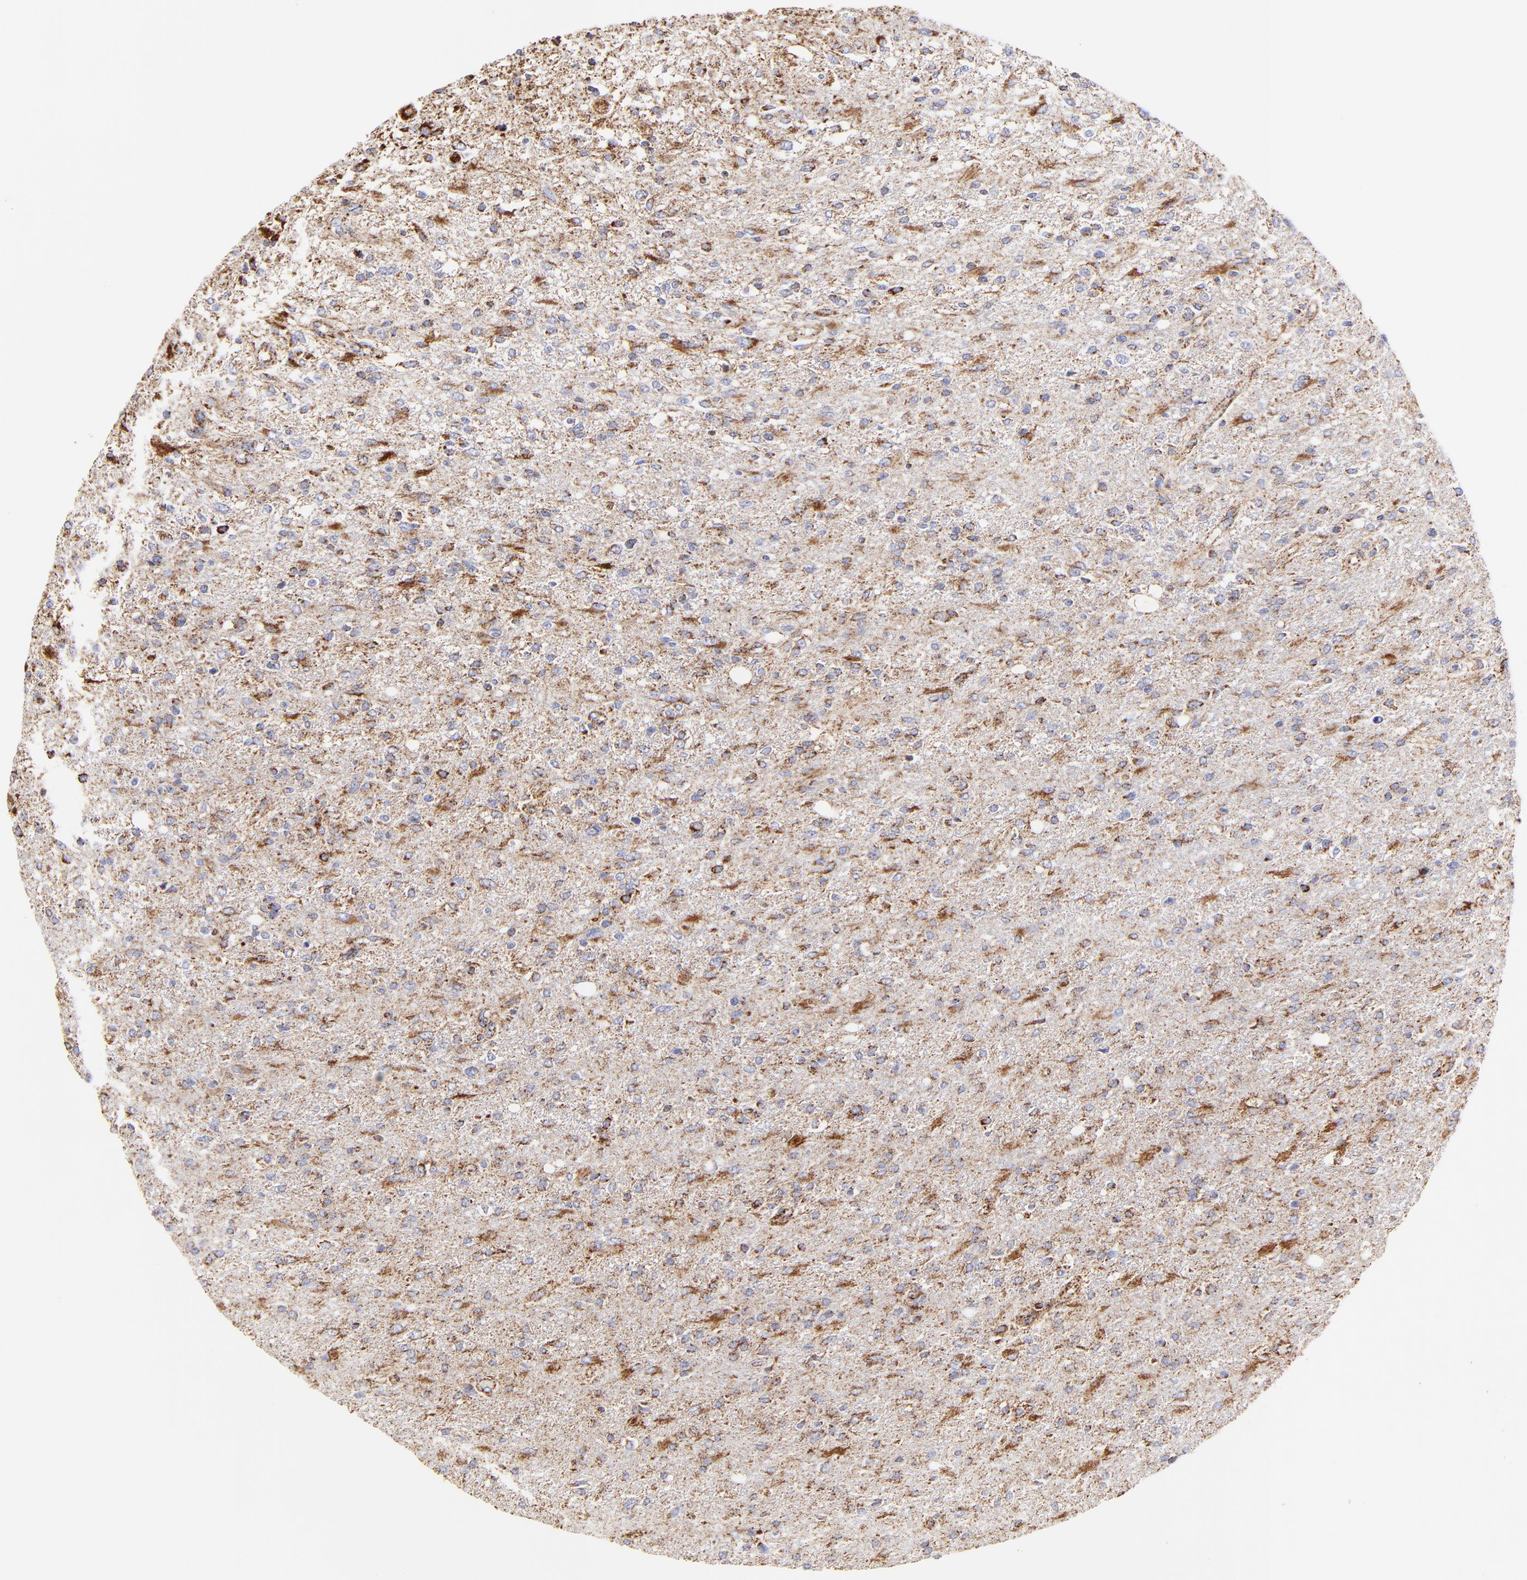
{"staining": {"intensity": "moderate", "quantity": "25%-75%", "location": "cytoplasmic/membranous"}, "tissue": "glioma", "cell_type": "Tumor cells", "image_type": "cancer", "snomed": [{"axis": "morphology", "description": "Glioma, malignant, High grade"}, {"axis": "topography", "description": "Cerebral cortex"}], "caption": "The micrograph reveals a brown stain indicating the presence of a protein in the cytoplasmic/membranous of tumor cells in high-grade glioma (malignant). Using DAB (brown) and hematoxylin (blue) stains, captured at high magnification using brightfield microscopy.", "gene": "ECH1", "patient": {"sex": "male", "age": 76}}